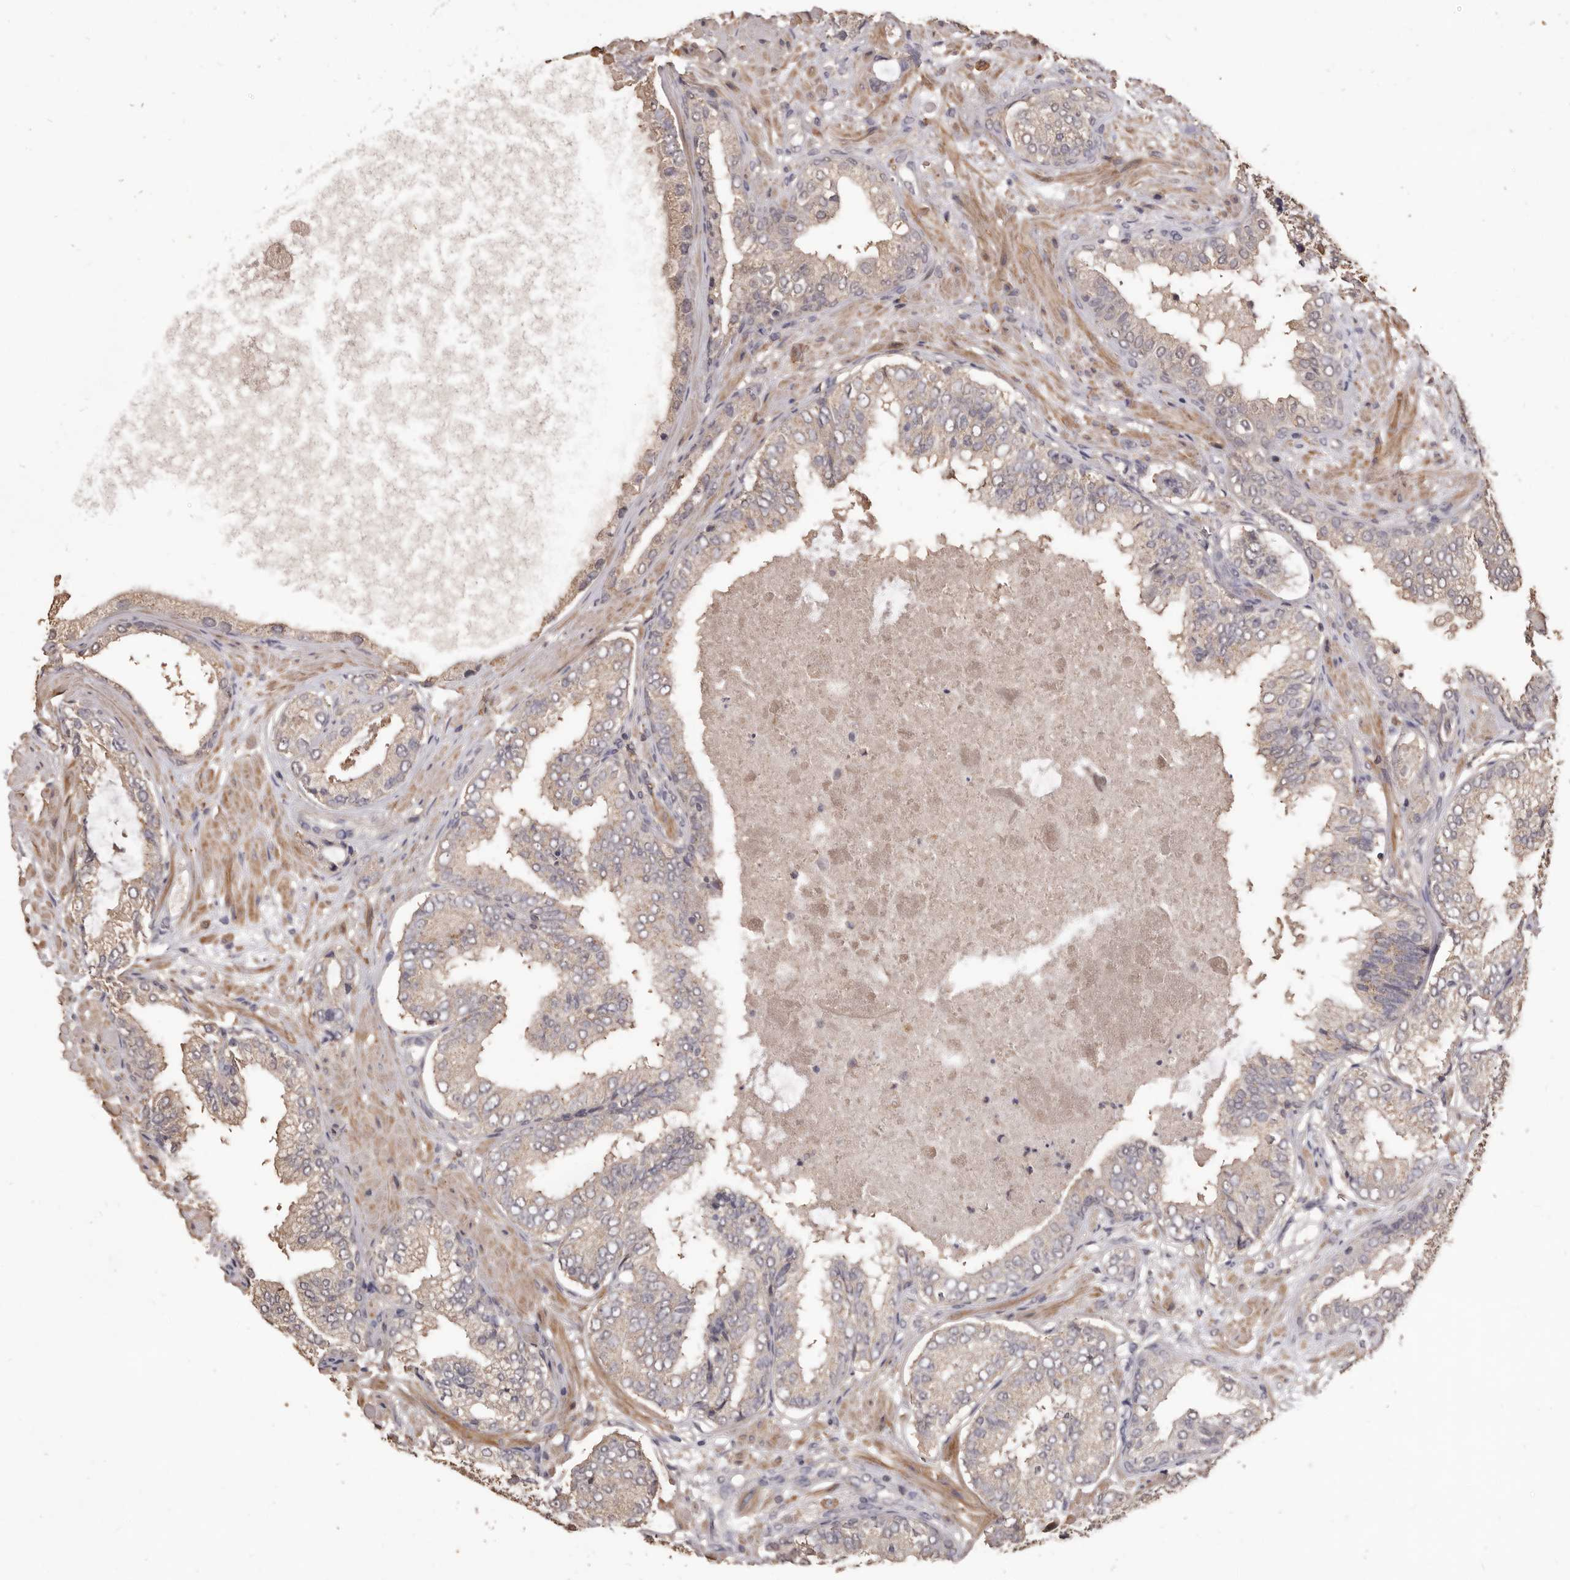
{"staining": {"intensity": "negative", "quantity": "none", "location": "none"}, "tissue": "prostate cancer", "cell_type": "Tumor cells", "image_type": "cancer", "snomed": [{"axis": "morphology", "description": "Normal tissue, NOS"}, {"axis": "morphology", "description": "Adenocarcinoma, High grade"}, {"axis": "topography", "description": "Prostate"}, {"axis": "topography", "description": "Peripheral nerve tissue"}], "caption": "Tumor cells are negative for brown protein staining in prostate cancer (high-grade adenocarcinoma). (Stains: DAB immunohistochemistry with hematoxylin counter stain, Microscopy: brightfield microscopy at high magnification).", "gene": "INAVA", "patient": {"sex": "male", "age": 59}}